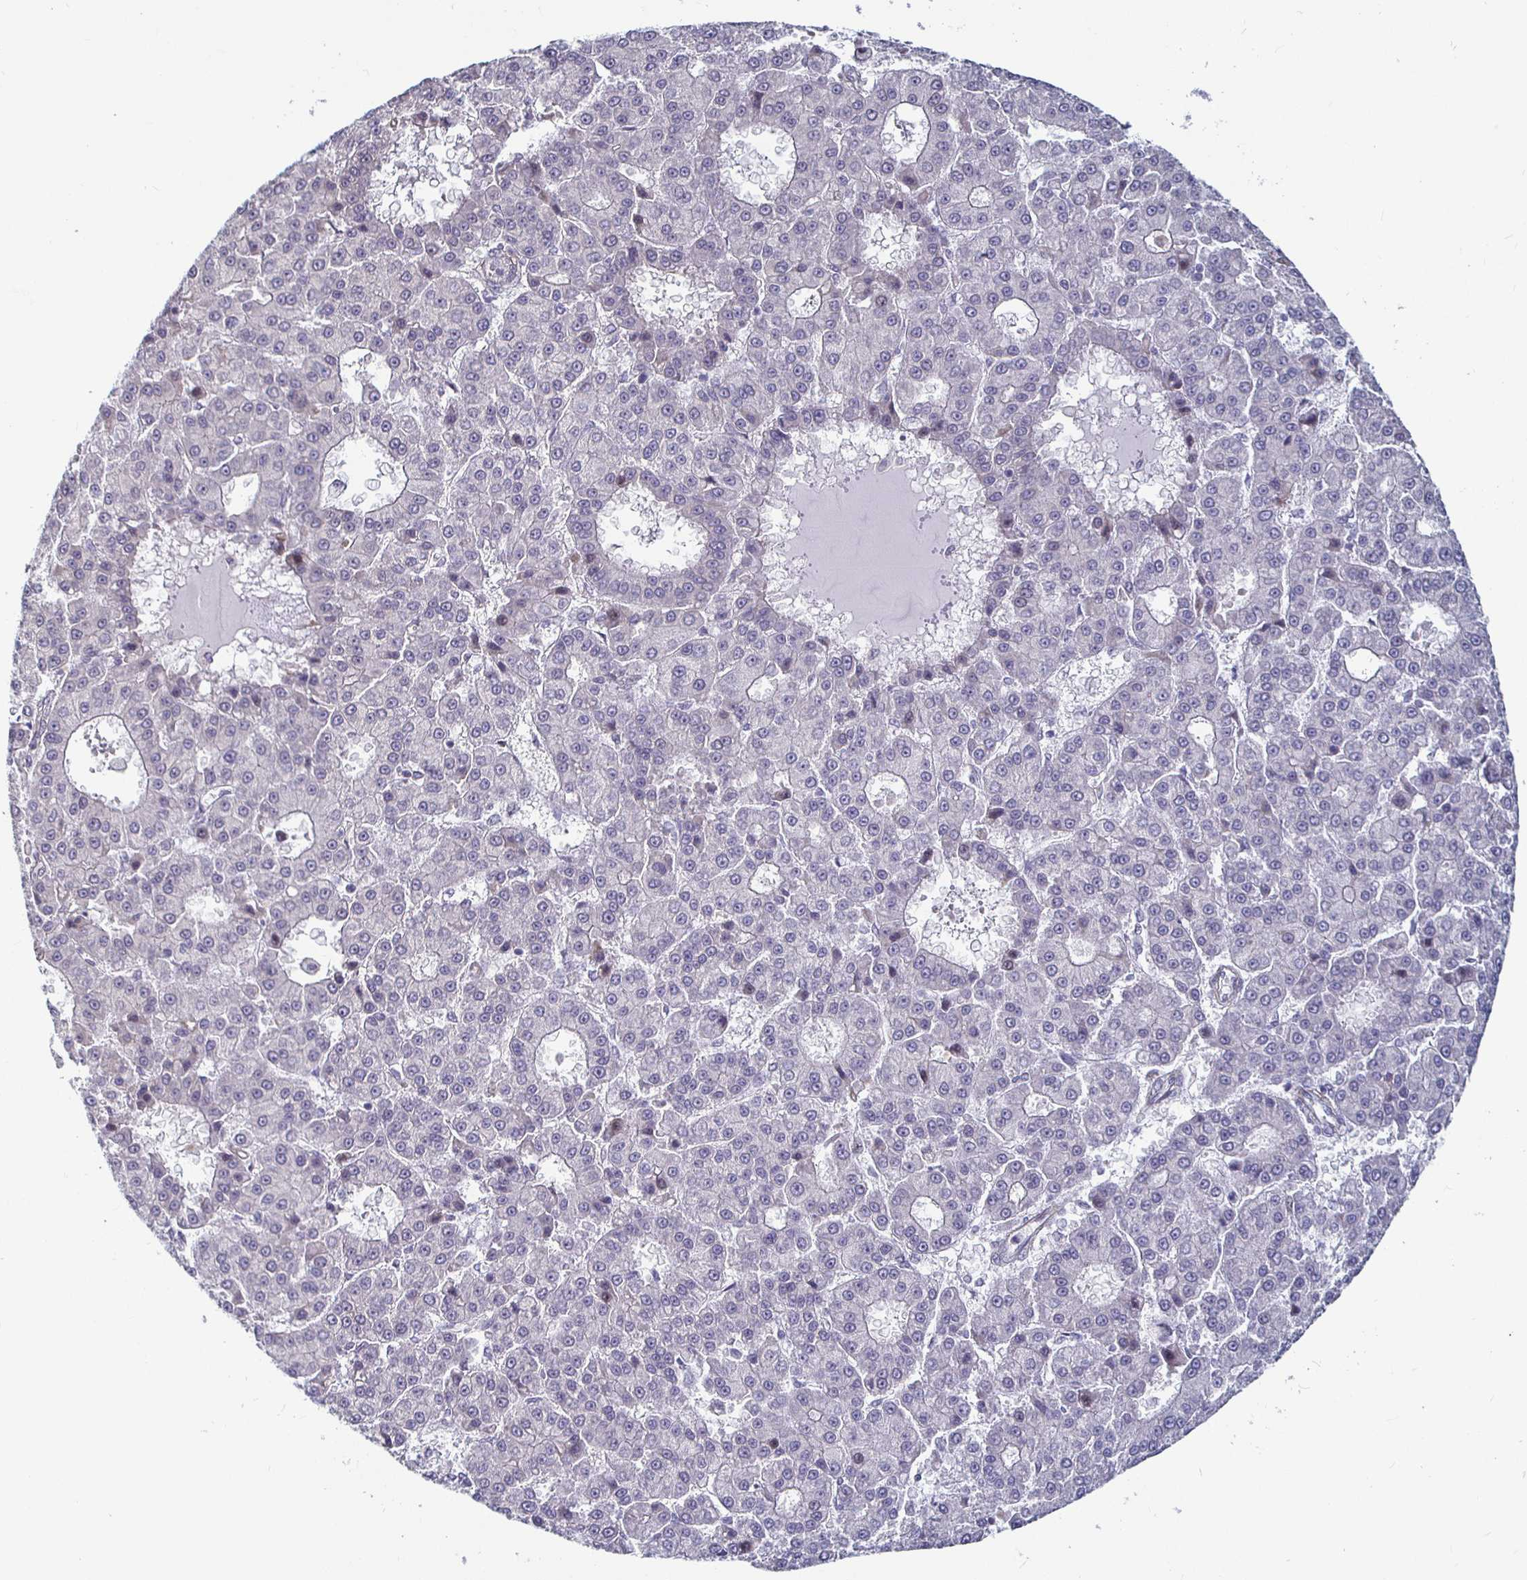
{"staining": {"intensity": "negative", "quantity": "none", "location": "none"}, "tissue": "liver cancer", "cell_type": "Tumor cells", "image_type": "cancer", "snomed": [{"axis": "morphology", "description": "Carcinoma, Hepatocellular, NOS"}, {"axis": "topography", "description": "Liver"}], "caption": "The micrograph reveals no significant expression in tumor cells of liver hepatocellular carcinoma.", "gene": "CAPN11", "patient": {"sex": "male", "age": 70}}